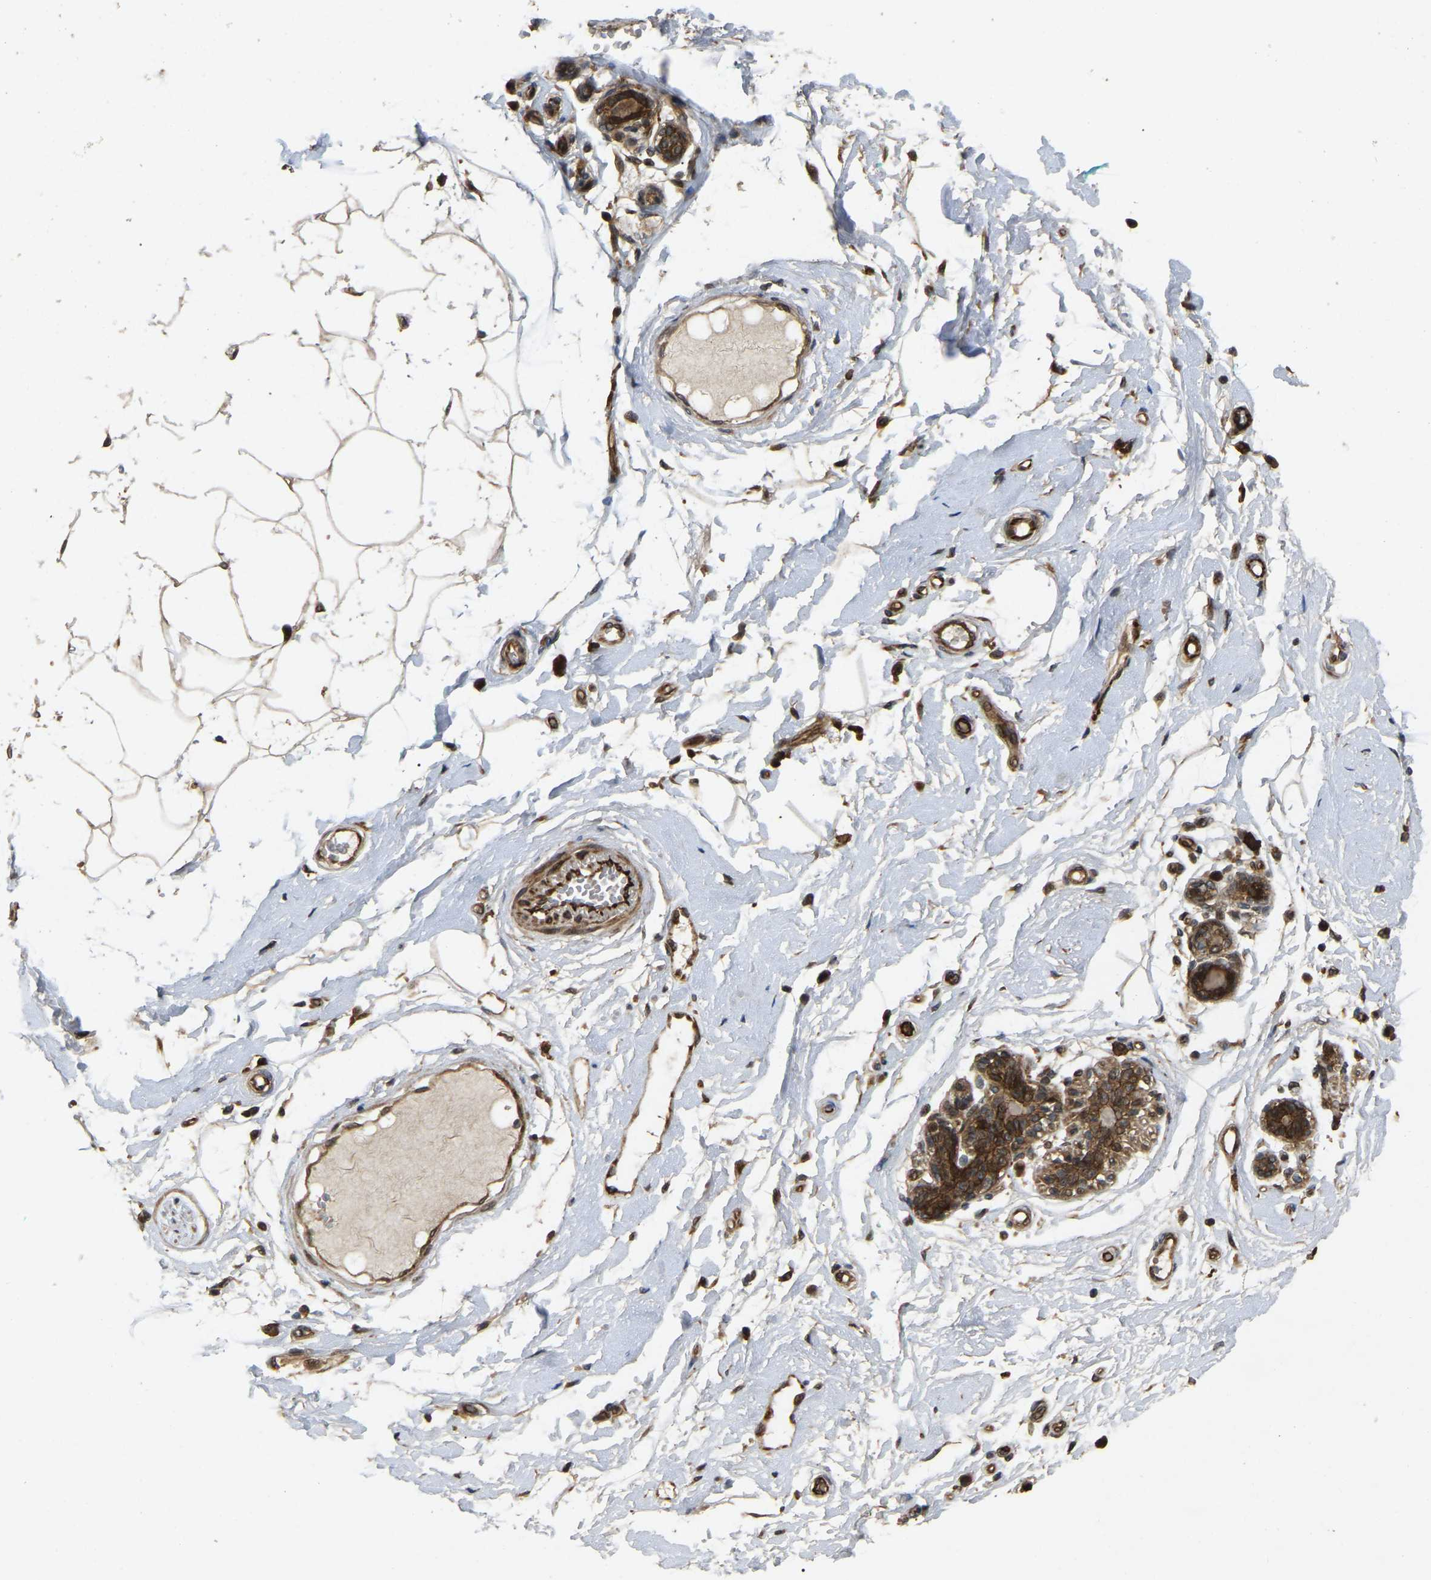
{"staining": {"intensity": "moderate", "quantity": ">75%", "location": "cytoplasmic/membranous"}, "tissue": "breast", "cell_type": "Adipocytes", "image_type": "normal", "snomed": [{"axis": "morphology", "description": "Normal tissue, NOS"}, {"axis": "morphology", "description": "Lobular carcinoma"}, {"axis": "topography", "description": "Breast"}], "caption": "A histopathology image of breast stained for a protein displays moderate cytoplasmic/membranous brown staining in adipocytes. (Stains: DAB in brown, nuclei in blue, Microscopy: brightfield microscopy at high magnification).", "gene": "KIAA1549", "patient": {"sex": "female", "age": 59}}